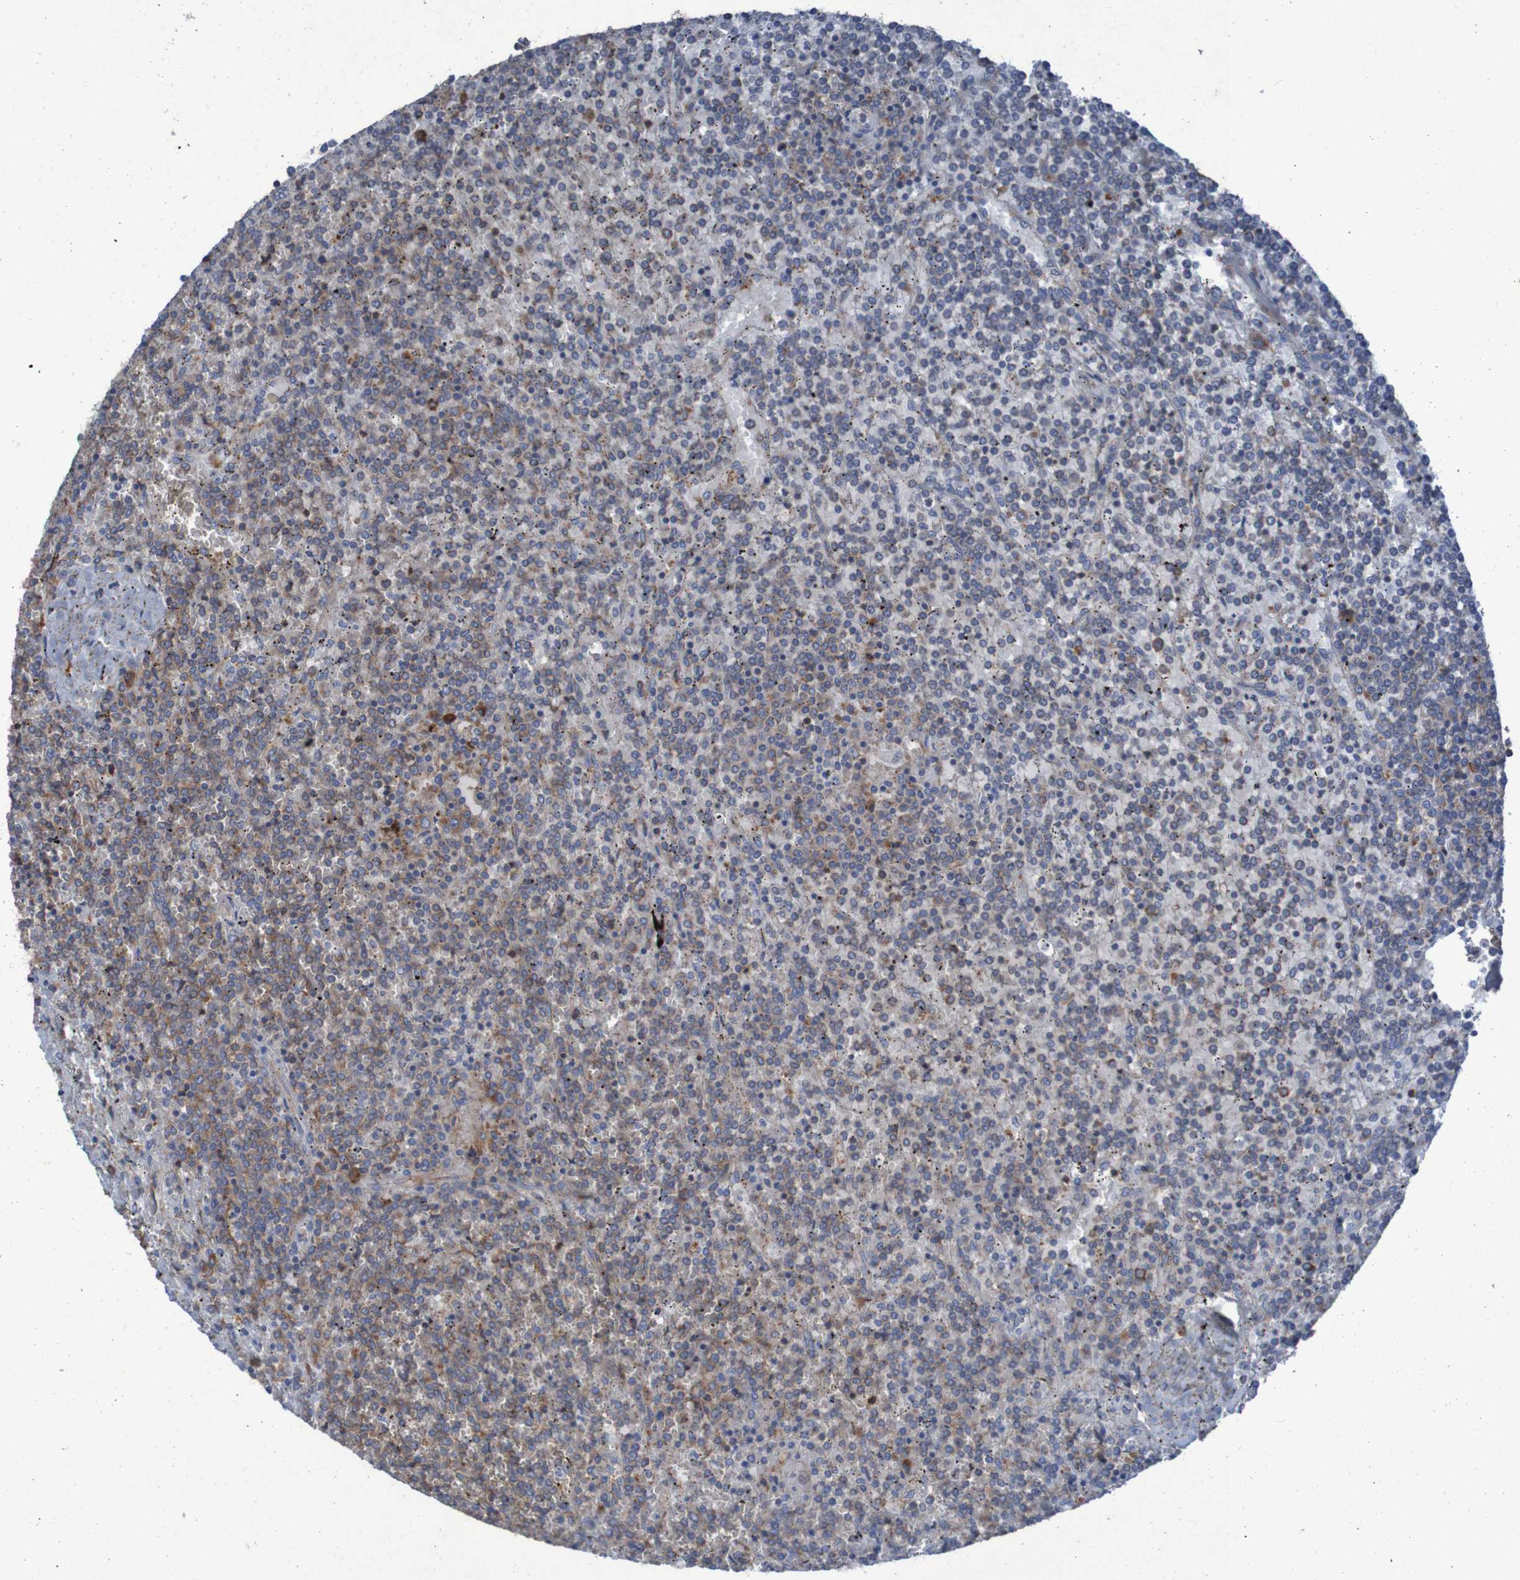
{"staining": {"intensity": "weak", "quantity": "25%-75%", "location": "cytoplasmic/membranous"}, "tissue": "lymphoma", "cell_type": "Tumor cells", "image_type": "cancer", "snomed": [{"axis": "morphology", "description": "Malignant lymphoma, non-Hodgkin's type, Low grade"}, {"axis": "topography", "description": "Spleen"}], "caption": "This is an image of immunohistochemistry (IHC) staining of lymphoma, which shows weak positivity in the cytoplasmic/membranous of tumor cells.", "gene": "RPL10", "patient": {"sex": "female", "age": 19}}